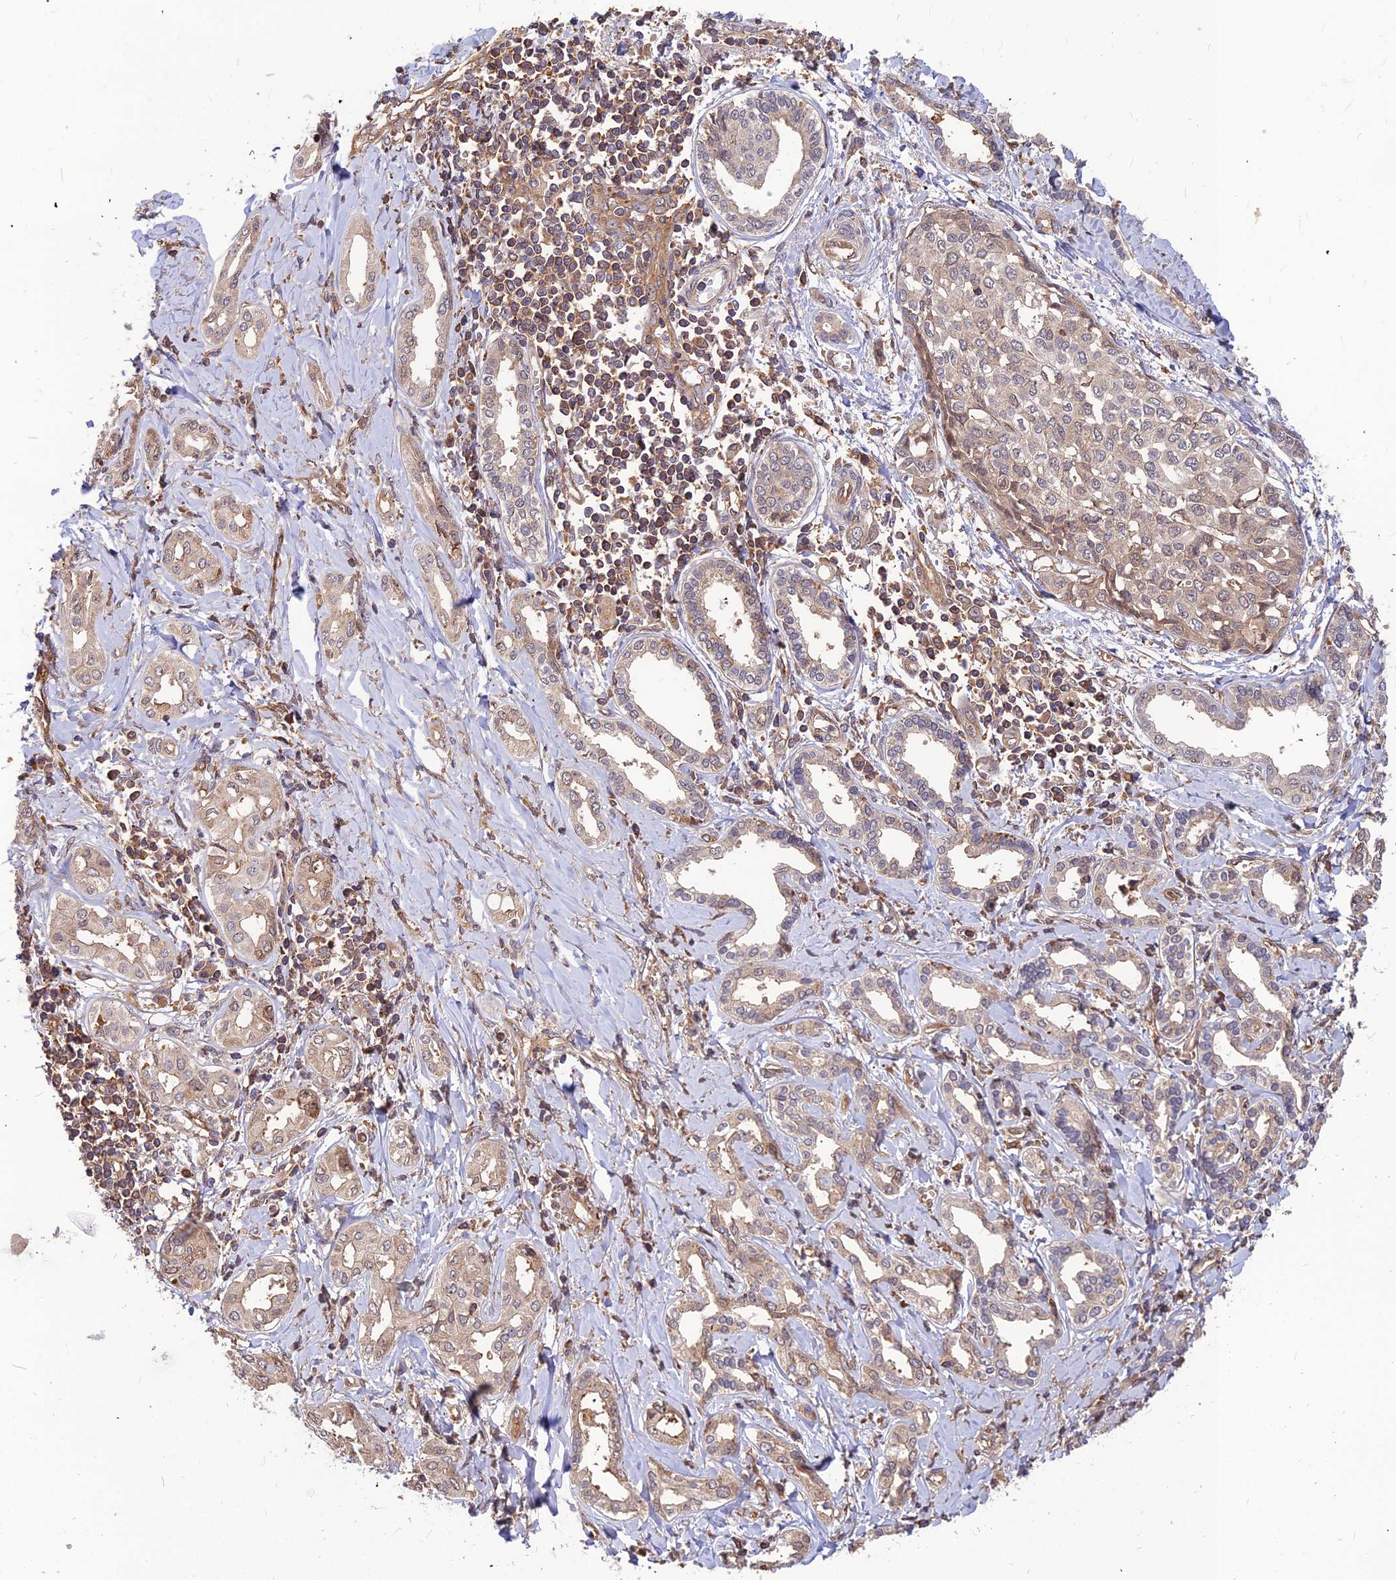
{"staining": {"intensity": "weak", "quantity": "25%-75%", "location": "cytoplasmic/membranous"}, "tissue": "liver cancer", "cell_type": "Tumor cells", "image_type": "cancer", "snomed": [{"axis": "morphology", "description": "Cholangiocarcinoma"}, {"axis": "topography", "description": "Liver"}], "caption": "Immunohistochemistry (IHC) (DAB (3,3'-diaminobenzidine)) staining of liver cancer demonstrates weak cytoplasmic/membranous protein expression in approximately 25%-75% of tumor cells.", "gene": "ZNF467", "patient": {"sex": "female", "age": 77}}